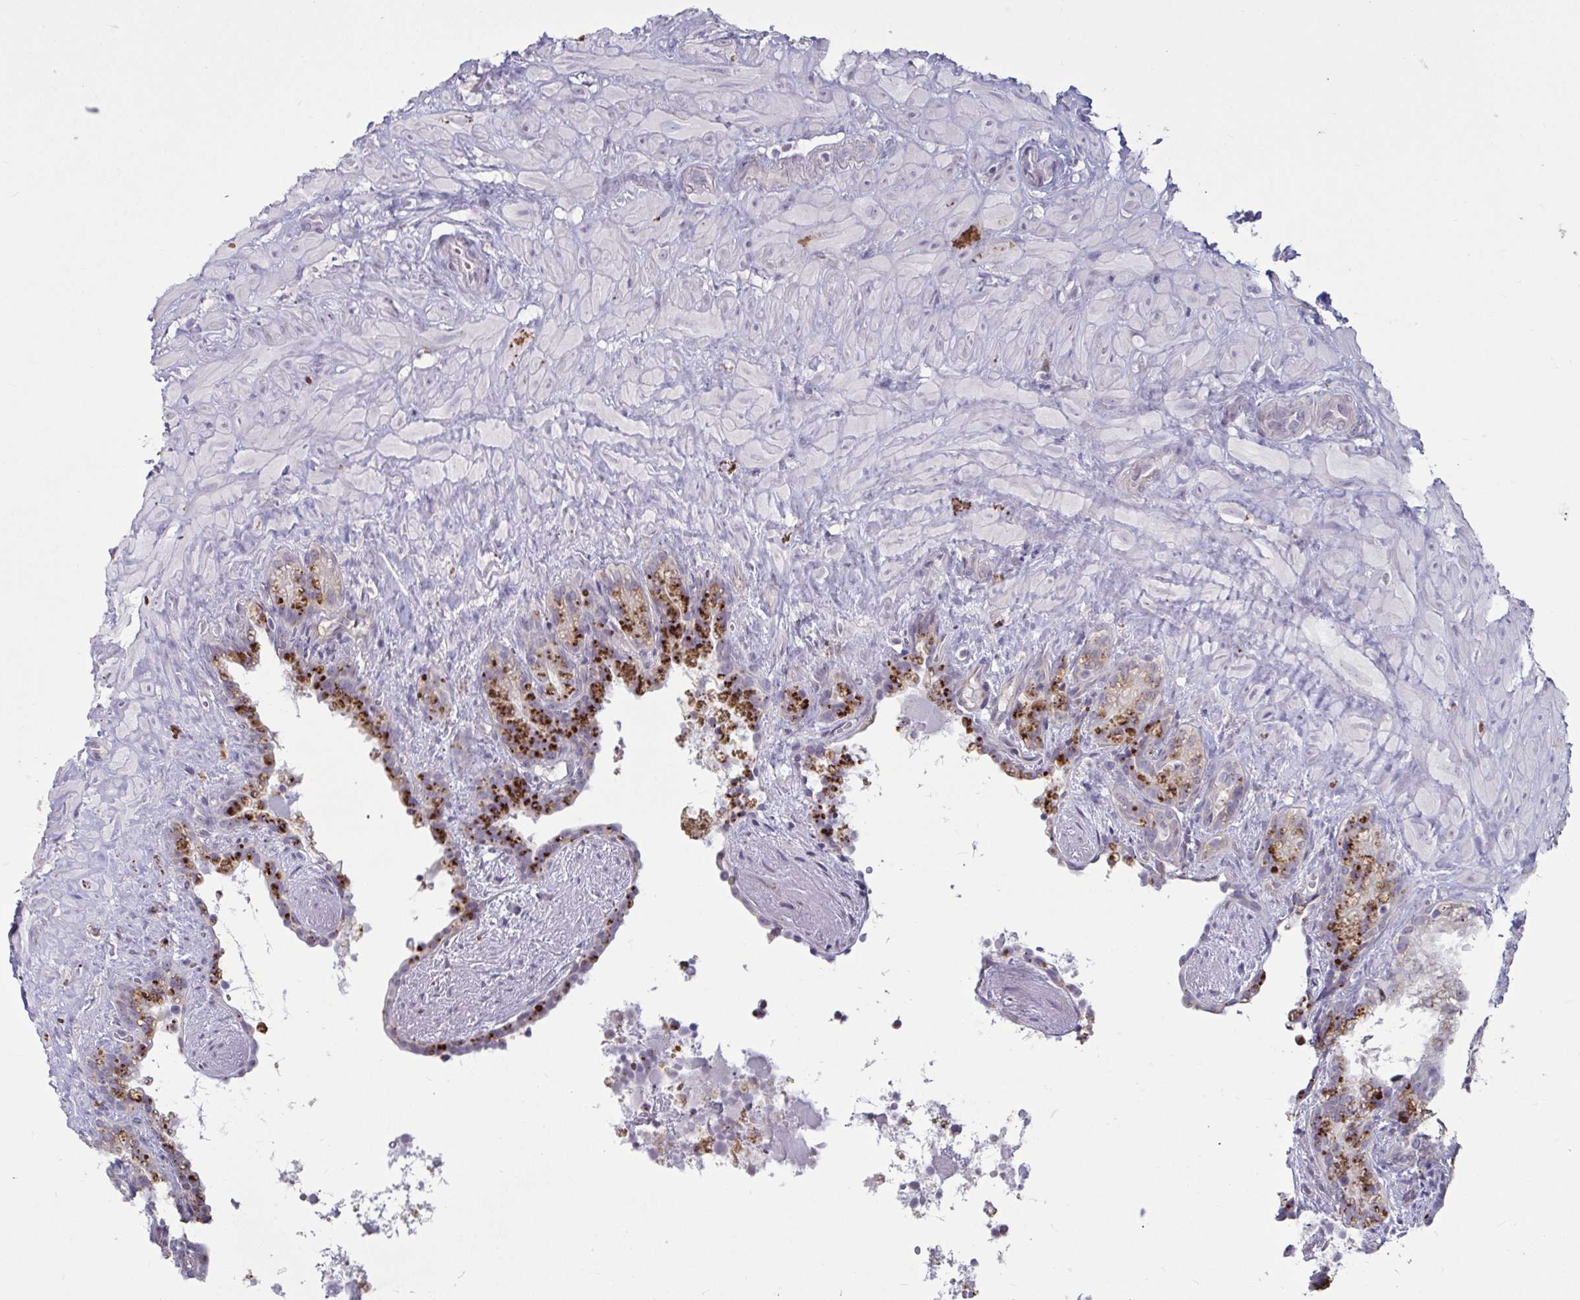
{"staining": {"intensity": "moderate", "quantity": "<25%", "location": "cytoplasmic/membranous"}, "tissue": "seminal vesicle", "cell_type": "Glandular cells", "image_type": "normal", "snomed": [{"axis": "morphology", "description": "Normal tissue, NOS"}, {"axis": "topography", "description": "Seminal veicle"}], "caption": "Immunohistochemical staining of benign seminal vesicle reveals moderate cytoplasmic/membranous protein staining in approximately <25% of glandular cells. The staining is performed using DAB (3,3'-diaminobenzidine) brown chromogen to label protein expression. The nuclei are counter-stained blue using hematoxylin.", "gene": "TBC1D4", "patient": {"sex": "male", "age": 76}}